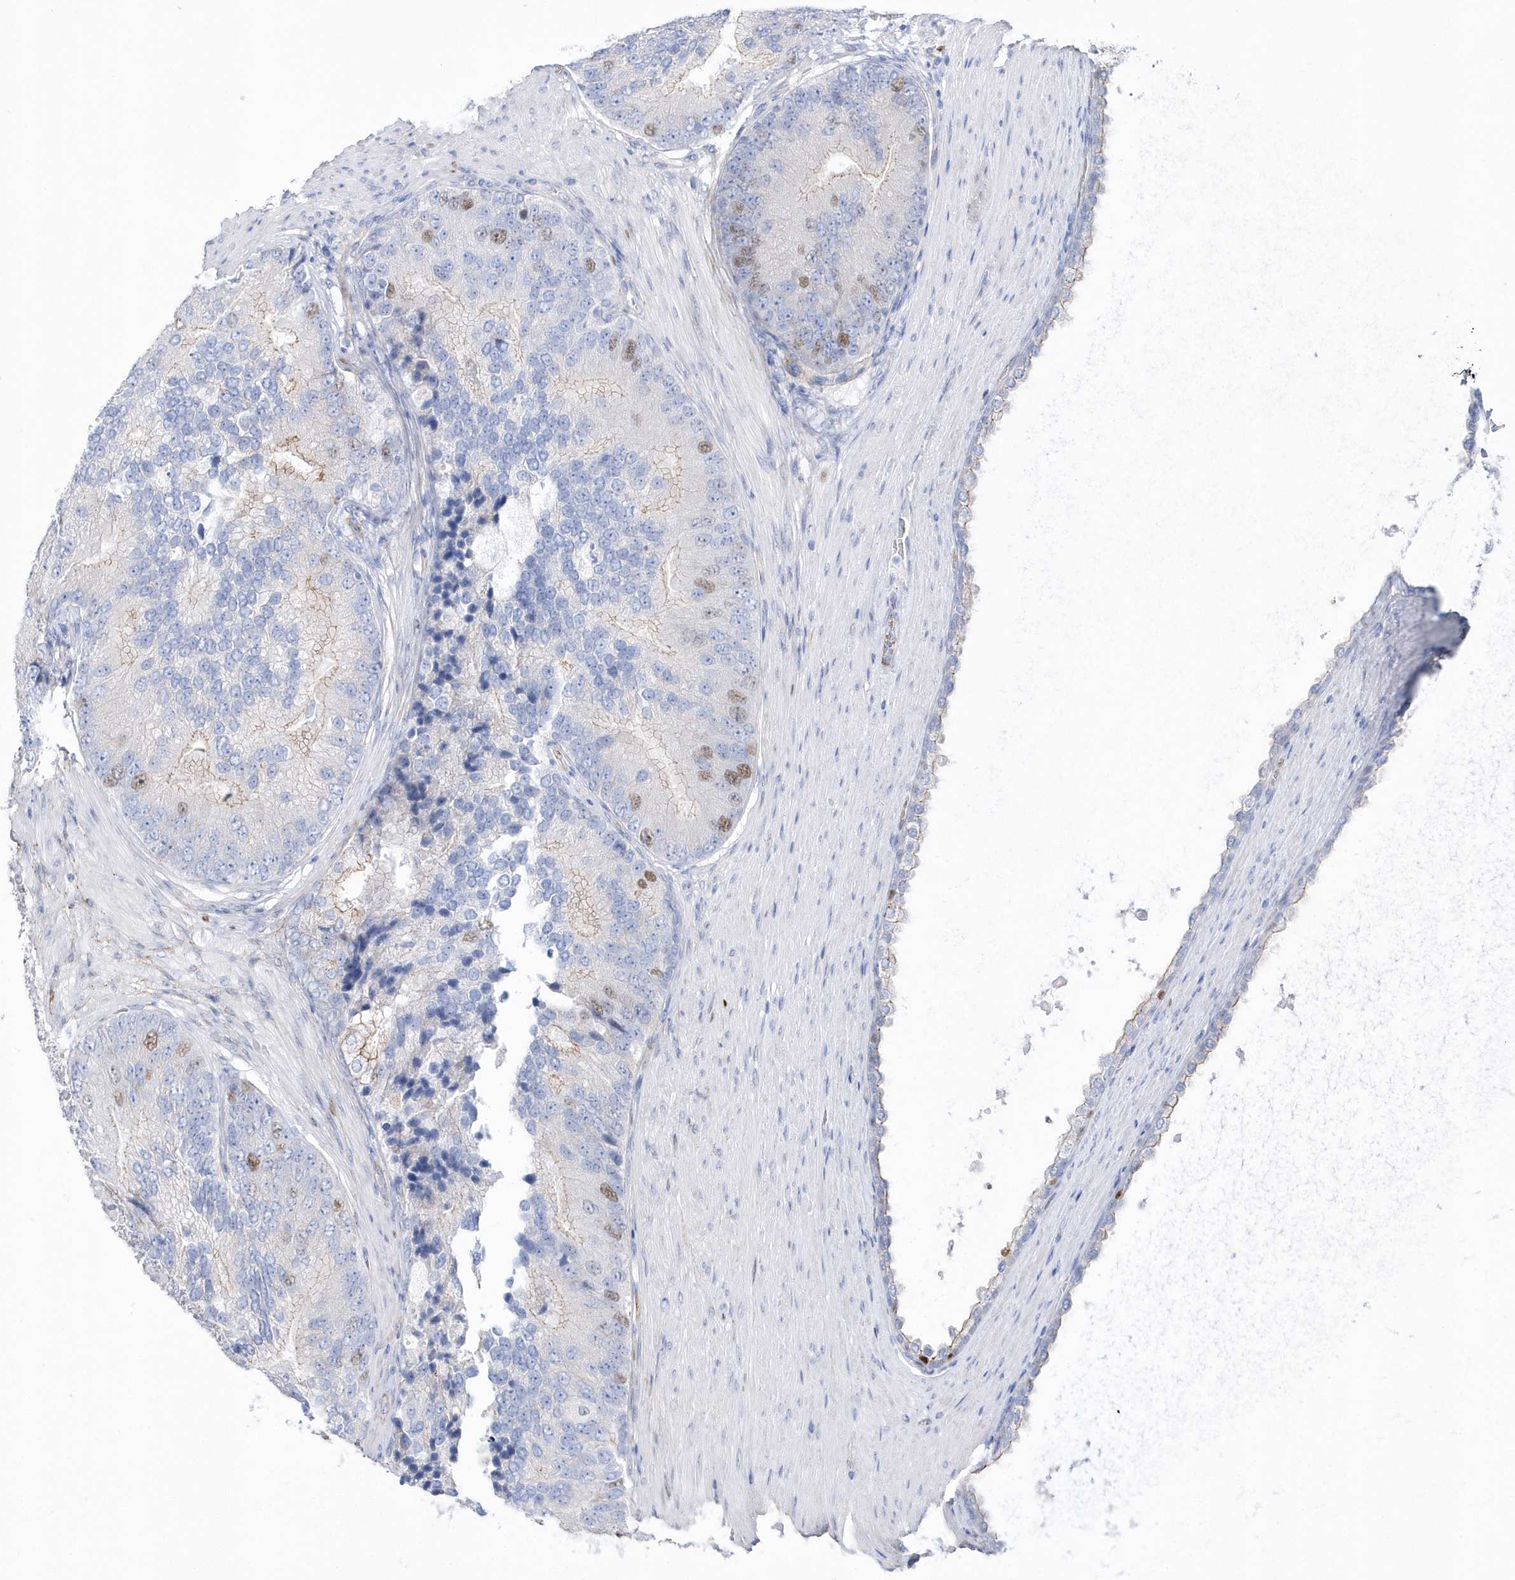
{"staining": {"intensity": "moderate", "quantity": "<25%", "location": "nuclear"}, "tissue": "prostate cancer", "cell_type": "Tumor cells", "image_type": "cancer", "snomed": [{"axis": "morphology", "description": "Adenocarcinoma, High grade"}, {"axis": "topography", "description": "Prostate"}], "caption": "Prostate cancer (adenocarcinoma (high-grade)) stained with immunohistochemistry displays moderate nuclear expression in about <25% of tumor cells. (DAB IHC with brightfield microscopy, high magnification).", "gene": "TMCO6", "patient": {"sex": "male", "age": 70}}